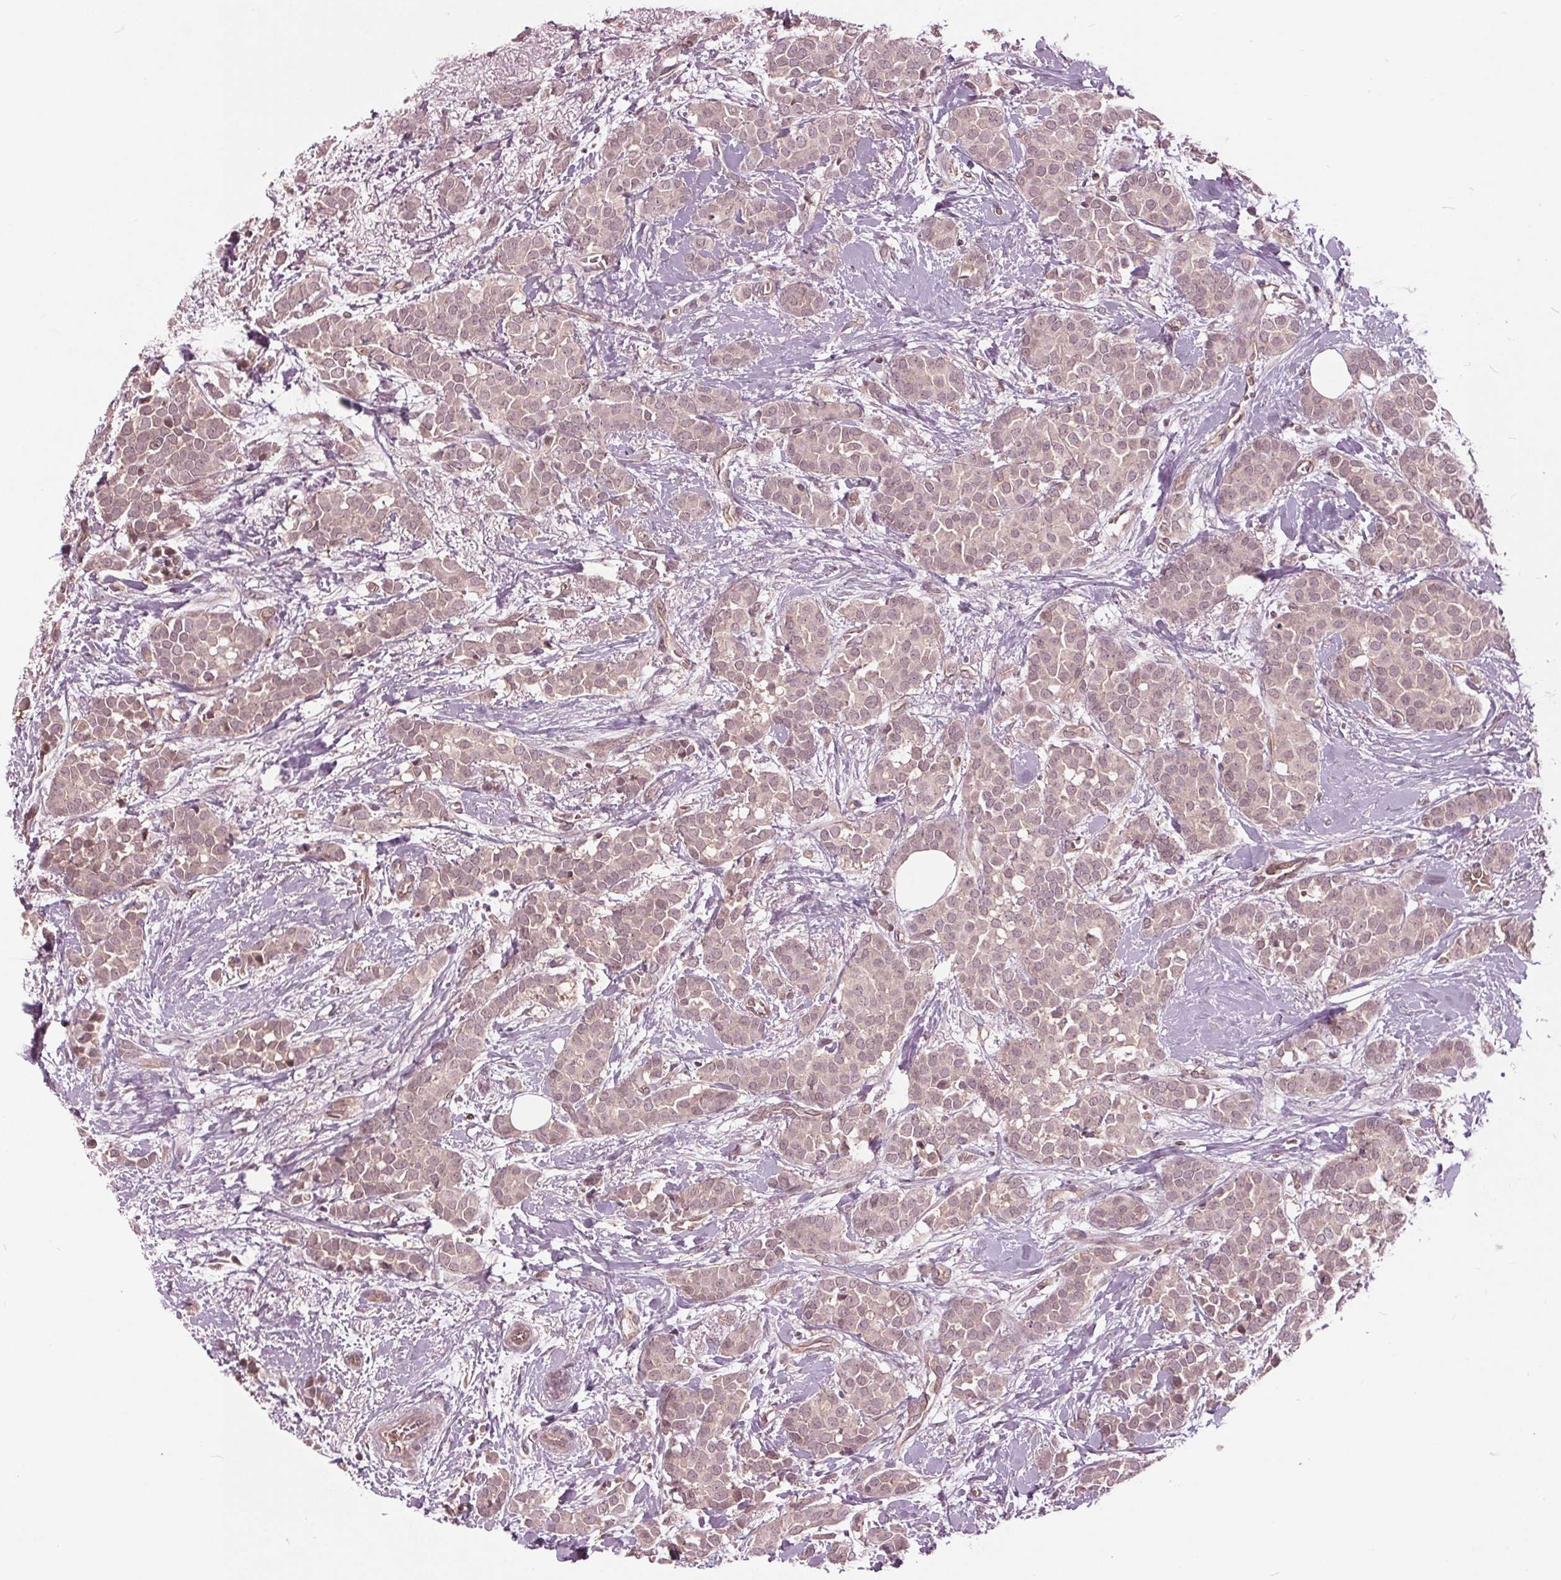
{"staining": {"intensity": "negative", "quantity": "none", "location": "none"}, "tissue": "breast cancer", "cell_type": "Tumor cells", "image_type": "cancer", "snomed": [{"axis": "morphology", "description": "Duct carcinoma"}, {"axis": "topography", "description": "Breast"}], "caption": "Tumor cells show no significant protein positivity in breast invasive ductal carcinoma.", "gene": "BTBD1", "patient": {"sex": "female", "age": 79}}